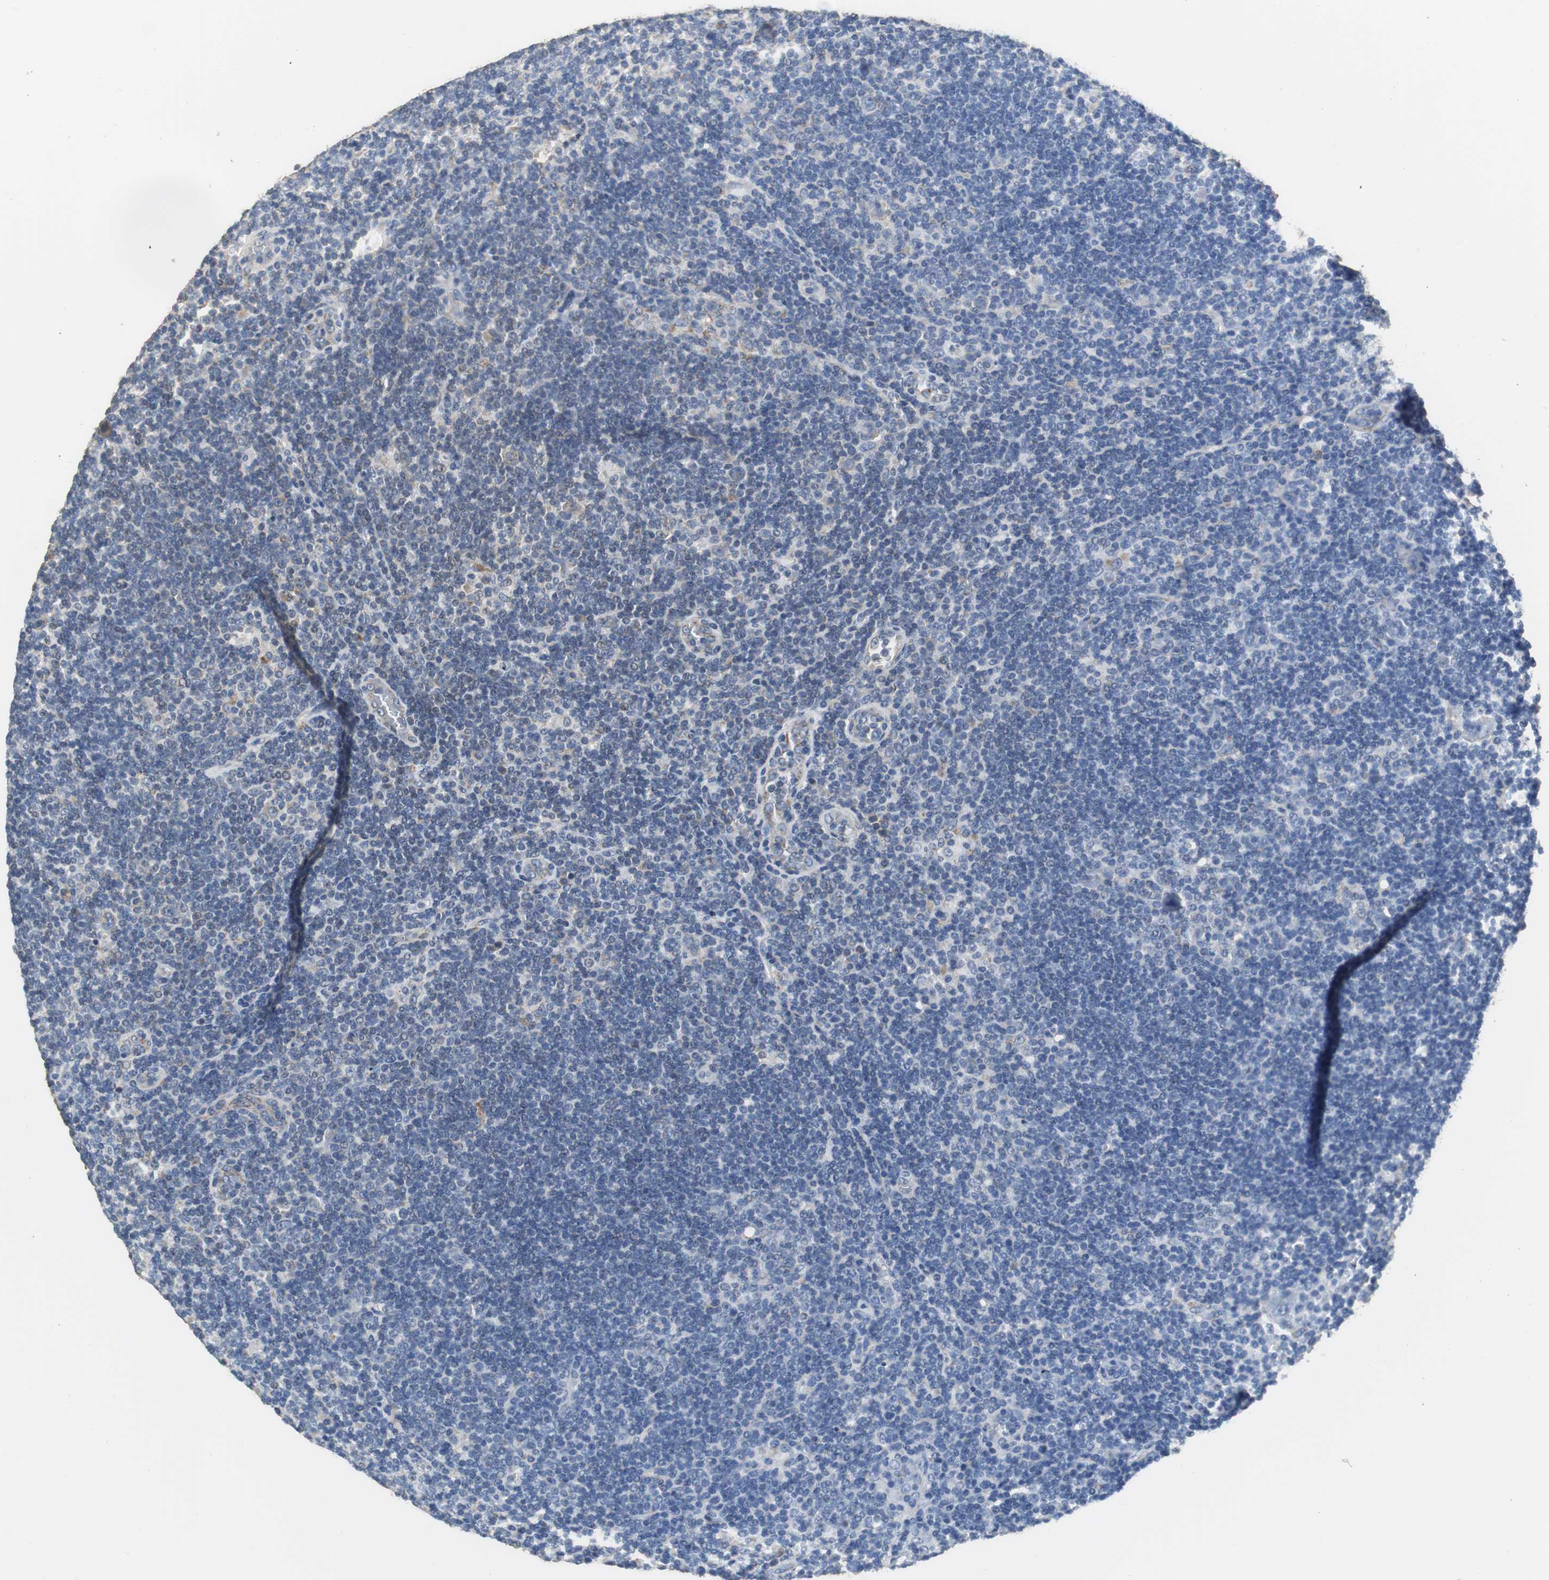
{"staining": {"intensity": "weak", "quantity": "<25%", "location": "cytoplasmic/membranous"}, "tissue": "lymphoma", "cell_type": "Tumor cells", "image_type": "cancer", "snomed": [{"axis": "morphology", "description": "Hodgkin's disease, NOS"}, {"axis": "topography", "description": "Lymph node"}], "caption": "IHC photomicrograph of neoplastic tissue: lymphoma stained with DAB shows no significant protein positivity in tumor cells. (Immunohistochemistry (ihc), brightfield microscopy, high magnification).", "gene": "HMGCL", "patient": {"sex": "female", "age": 57}}